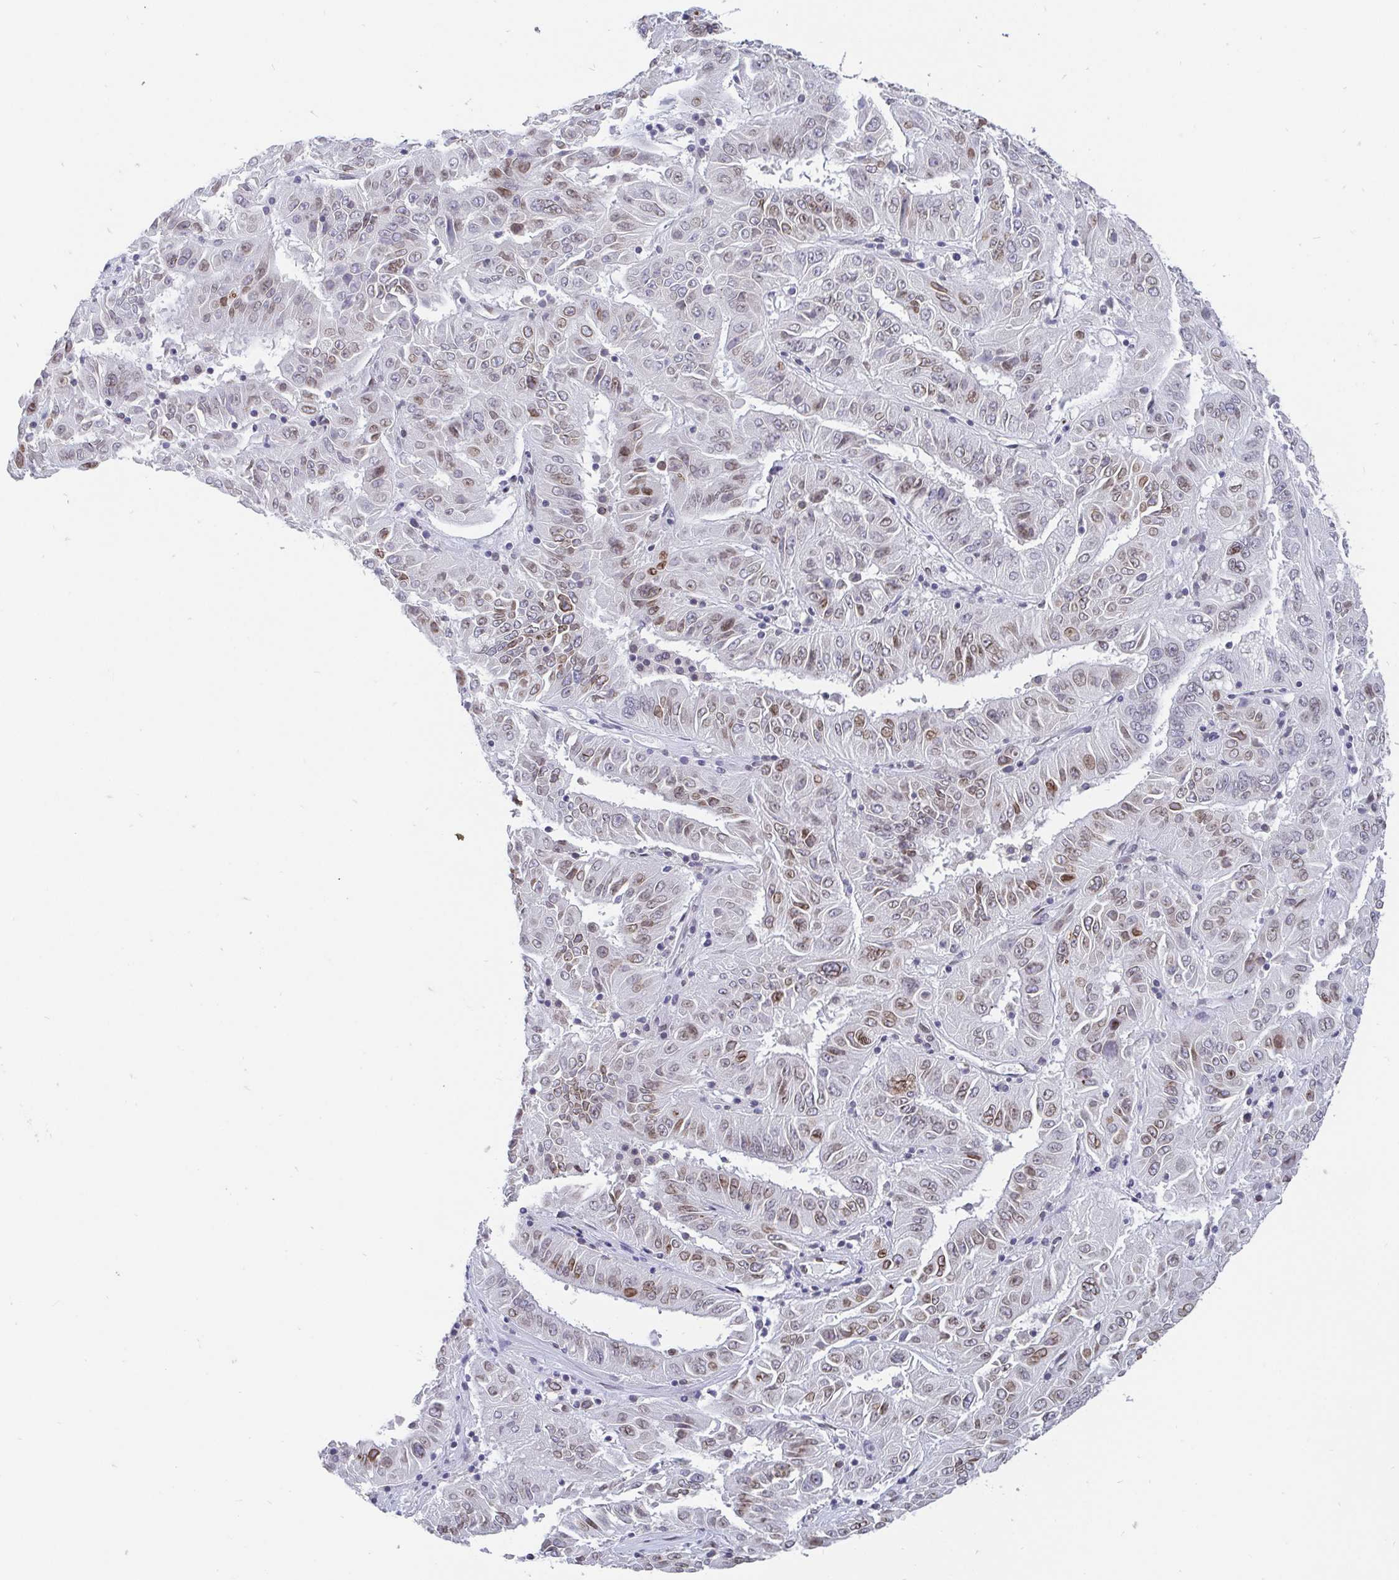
{"staining": {"intensity": "weak", "quantity": "25%-75%", "location": "cytoplasmic/membranous,nuclear"}, "tissue": "pancreatic cancer", "cell_type": "Tumor cells", "image_type": "cancer", "snomed": [{"axis": "morphology", "description": "Adenocarcinoma, NOS"}, {"axis": "topography", "description": "Pancreas"}], "caption": "The histopathology image exhibits staining of pancreatic cancer, revealing weak cytoplasmic/membranous and nuclear protein expression (brown color) within tumor cells.", "gene": "EMD", "patient": {"sex": "male", "age": 63}}